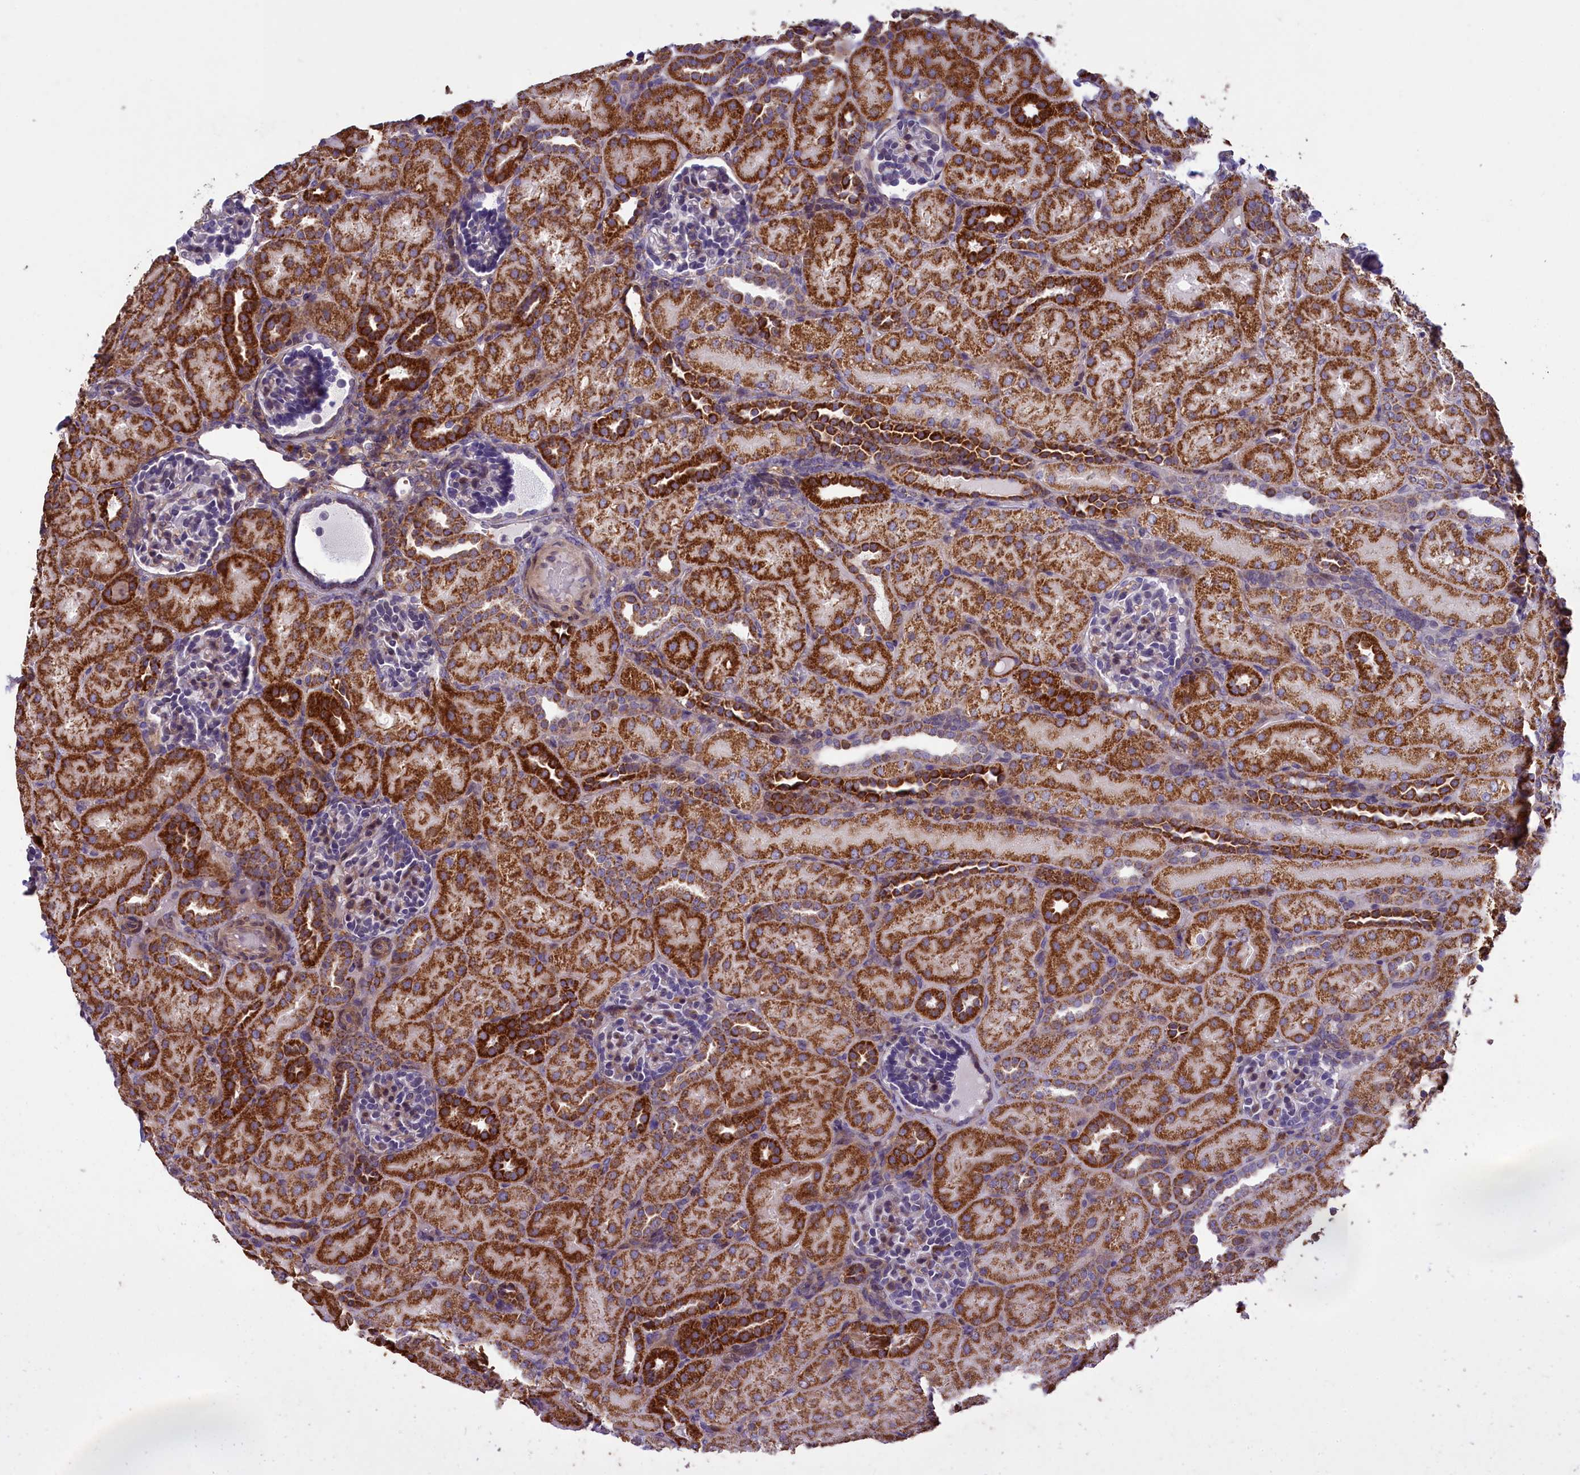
{"staining": {"intensity": "moderate", "quantity": "<25%", "location": "cytoplasmic/membranous"}, "tissue": "kidney", "cell_type": "Cells in glomeruli", "image_type": "normal", "snomed": [{"axis": "morphology", "description": "Normal tissue, NOS"}, {"axis": "topography", "description": "Kidney"}], "caption": "Protein staining reveals moderate cytoplasmic/membranous staining in approximately <25% of cells in glomeruli in unremarkable kidney.", "gene": "ACAD8", "patient": {"sex": "male", "age": 1}}